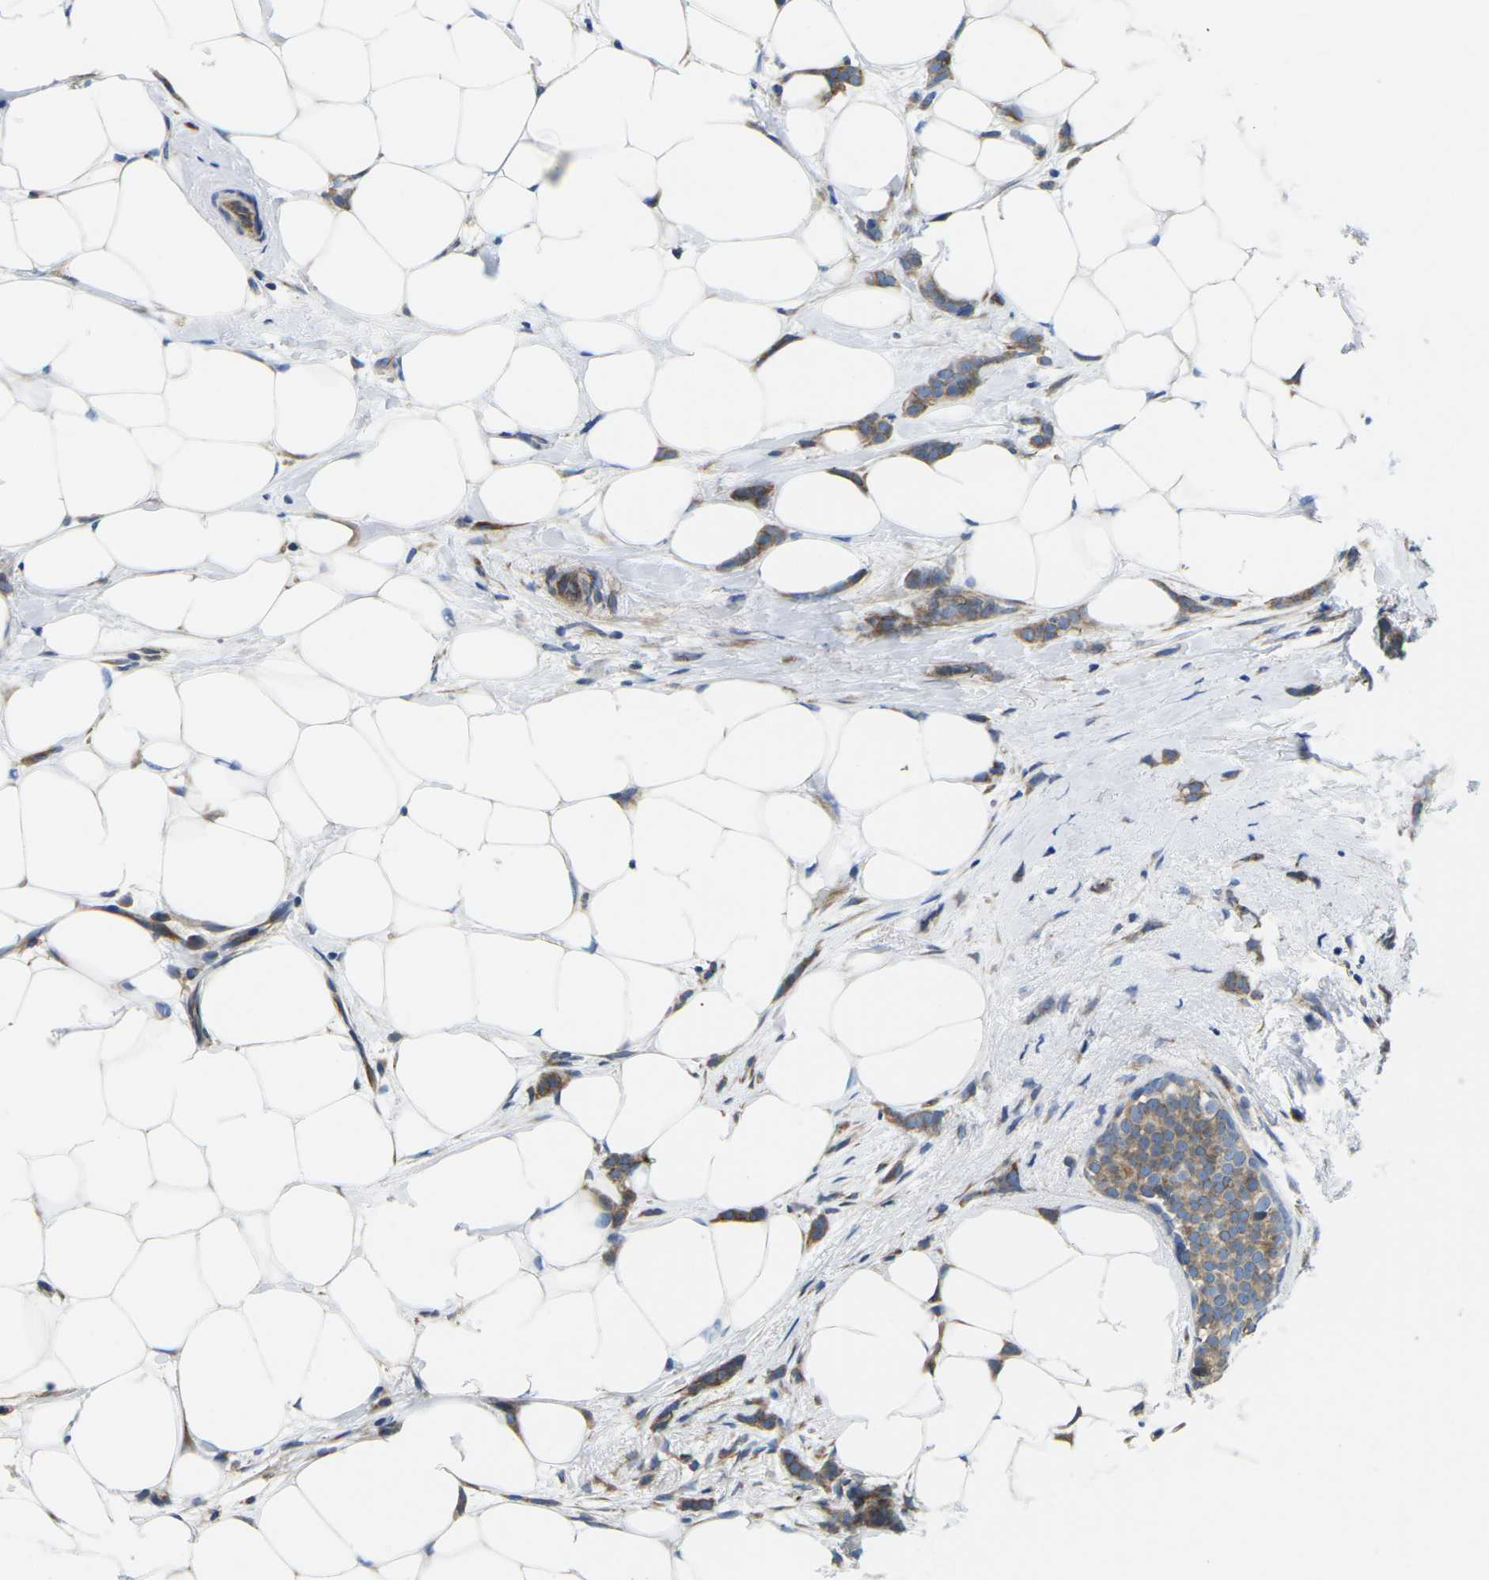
{"staining": {"intensity": "moderate", "quantity": ">75%", "location": "cytoplasmic/membranous"}, "tissue": "breast cancer", "cell_type": "Tumor cells", "image_type": "cancer", "snomed": [{"axis": "morphology", "description": "Lobular carcinoma, in situ"}, {"axis": "morphology", "description": "Lobular carcinoma"}, {"axis": "topography", "description": "Breast"}], "caption": "Immunohistochemistry (DAB (3,3'-diaminobenzidine)) staining of breast cancer (lobular carcinoma) shows moderate cytoplasmic/membranous protein staining in approximately >75% of tumor cells.", "gene": "TMEFF2", "patient": {"sex": "female", "age": 41}}